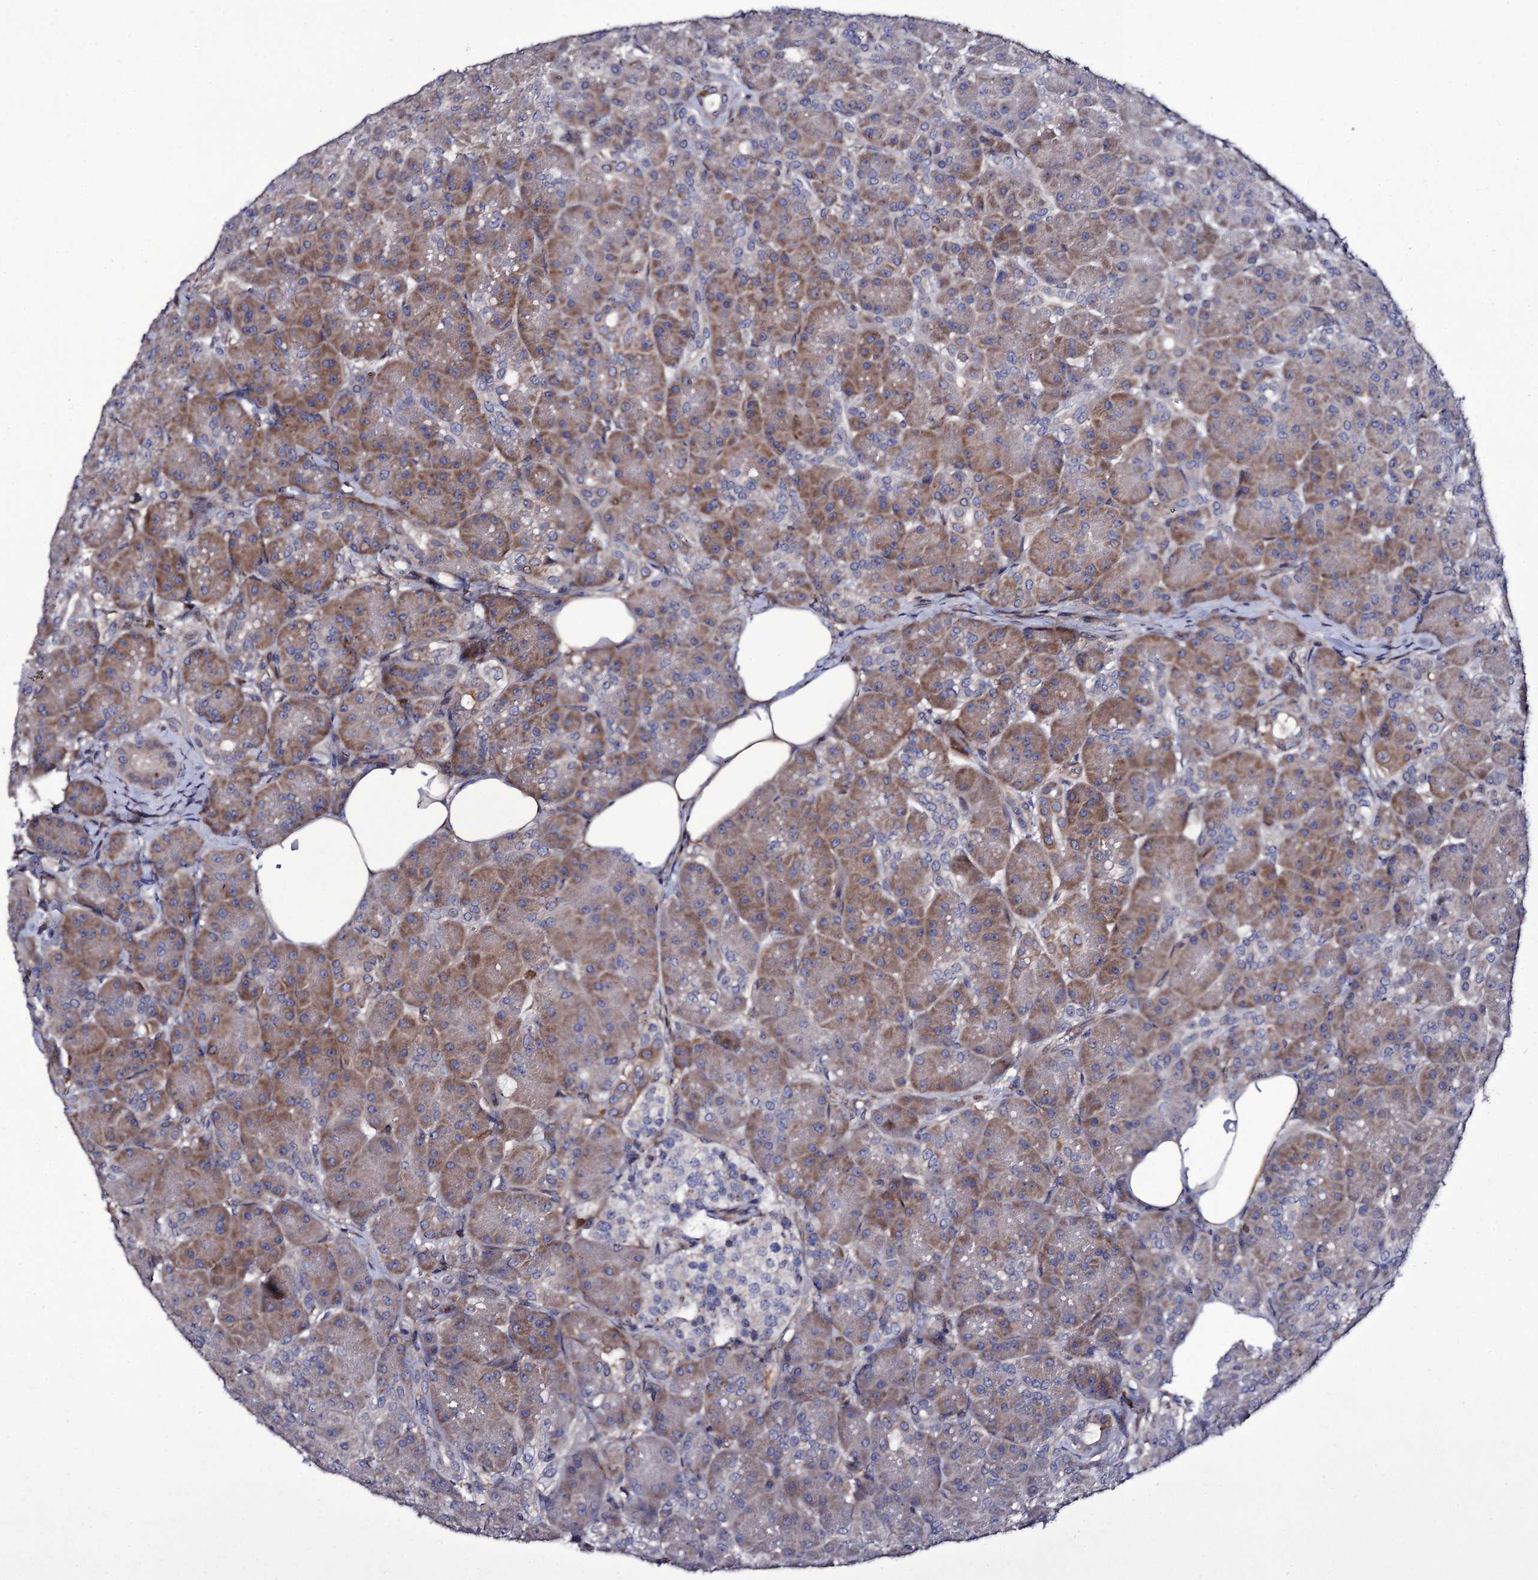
{"staining": {"intensity": "moderate", "quantity": ">75%", "location": "cytoplasmic/membranous"}, "tissue": "pancreas", "cell_type": "Exocrine glandular cells", "image_type": "normal", "snomed": [{"axis": "morphology", "description": "Normal tissue, NOS"}, {"axis": "topography", "description": "Pancreas"}], "caption": "A brown stain shows moderate cytoplasmic/membranous expression of a protein in exocrine glandular cells of unremarkable pancreas.", "gene": "TTC23", "patient": {"sex": "male", "age": 63}}